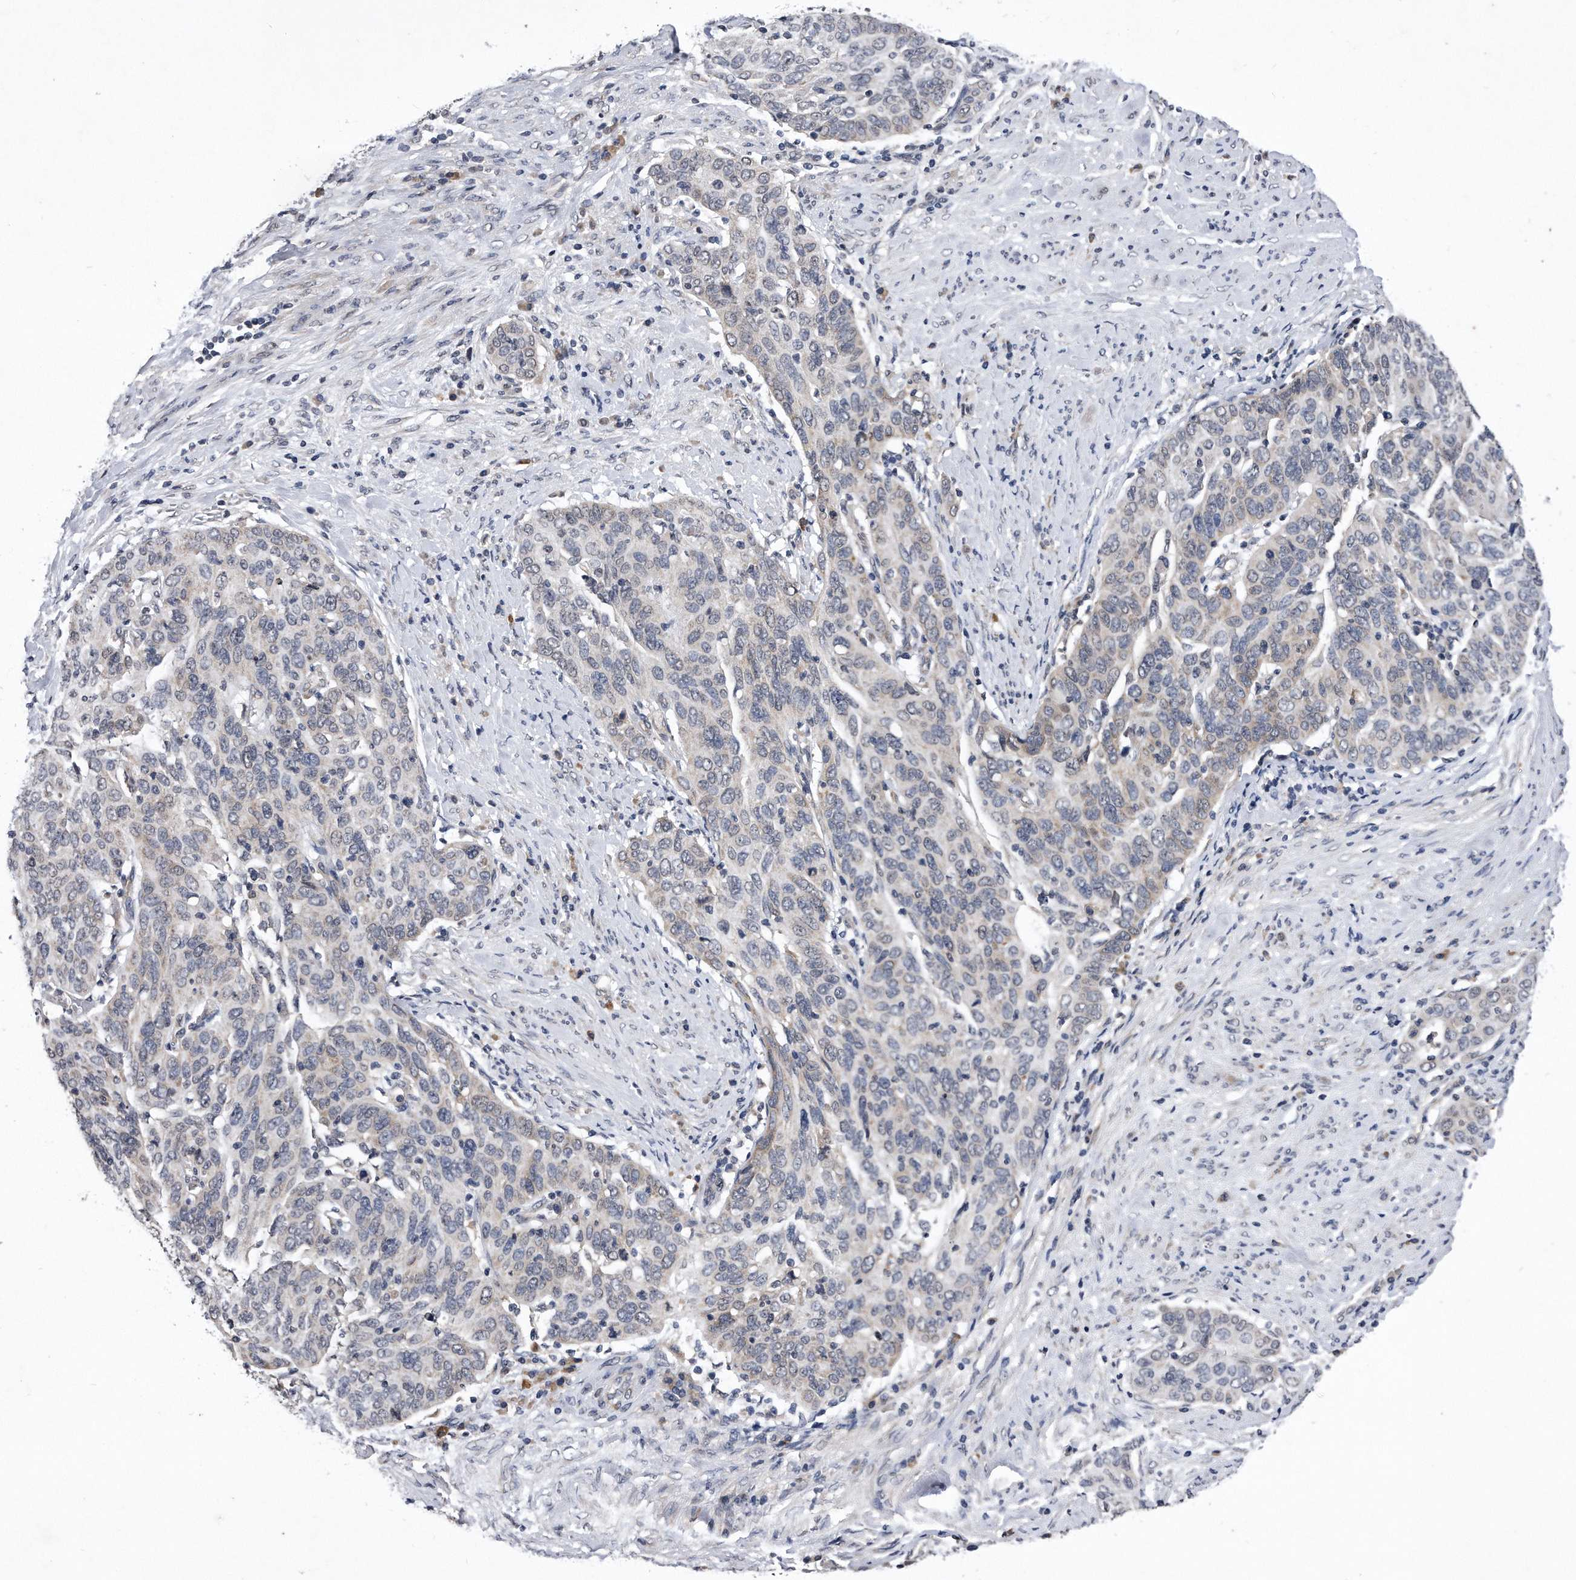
{"staining": {"intensity": "negative", "quantity": "none", "location": "none"}, "tissue": "cervical cancer", "cell_type": "Tumor cells", "image_type": "cancer", "snomed": [{"axis": "morphology", "description": "Squamous cell carcinoma, NOS"}, {"axis": "topography", "description": "Cervix"}], "caption": "Immunohistochemistry photomicrograph of cervical cancer stained for a protein (brown), which exhibits no staining in tumor cells.", "gene": "DAB1", "patient": {"sex": "female", "age": 60}}